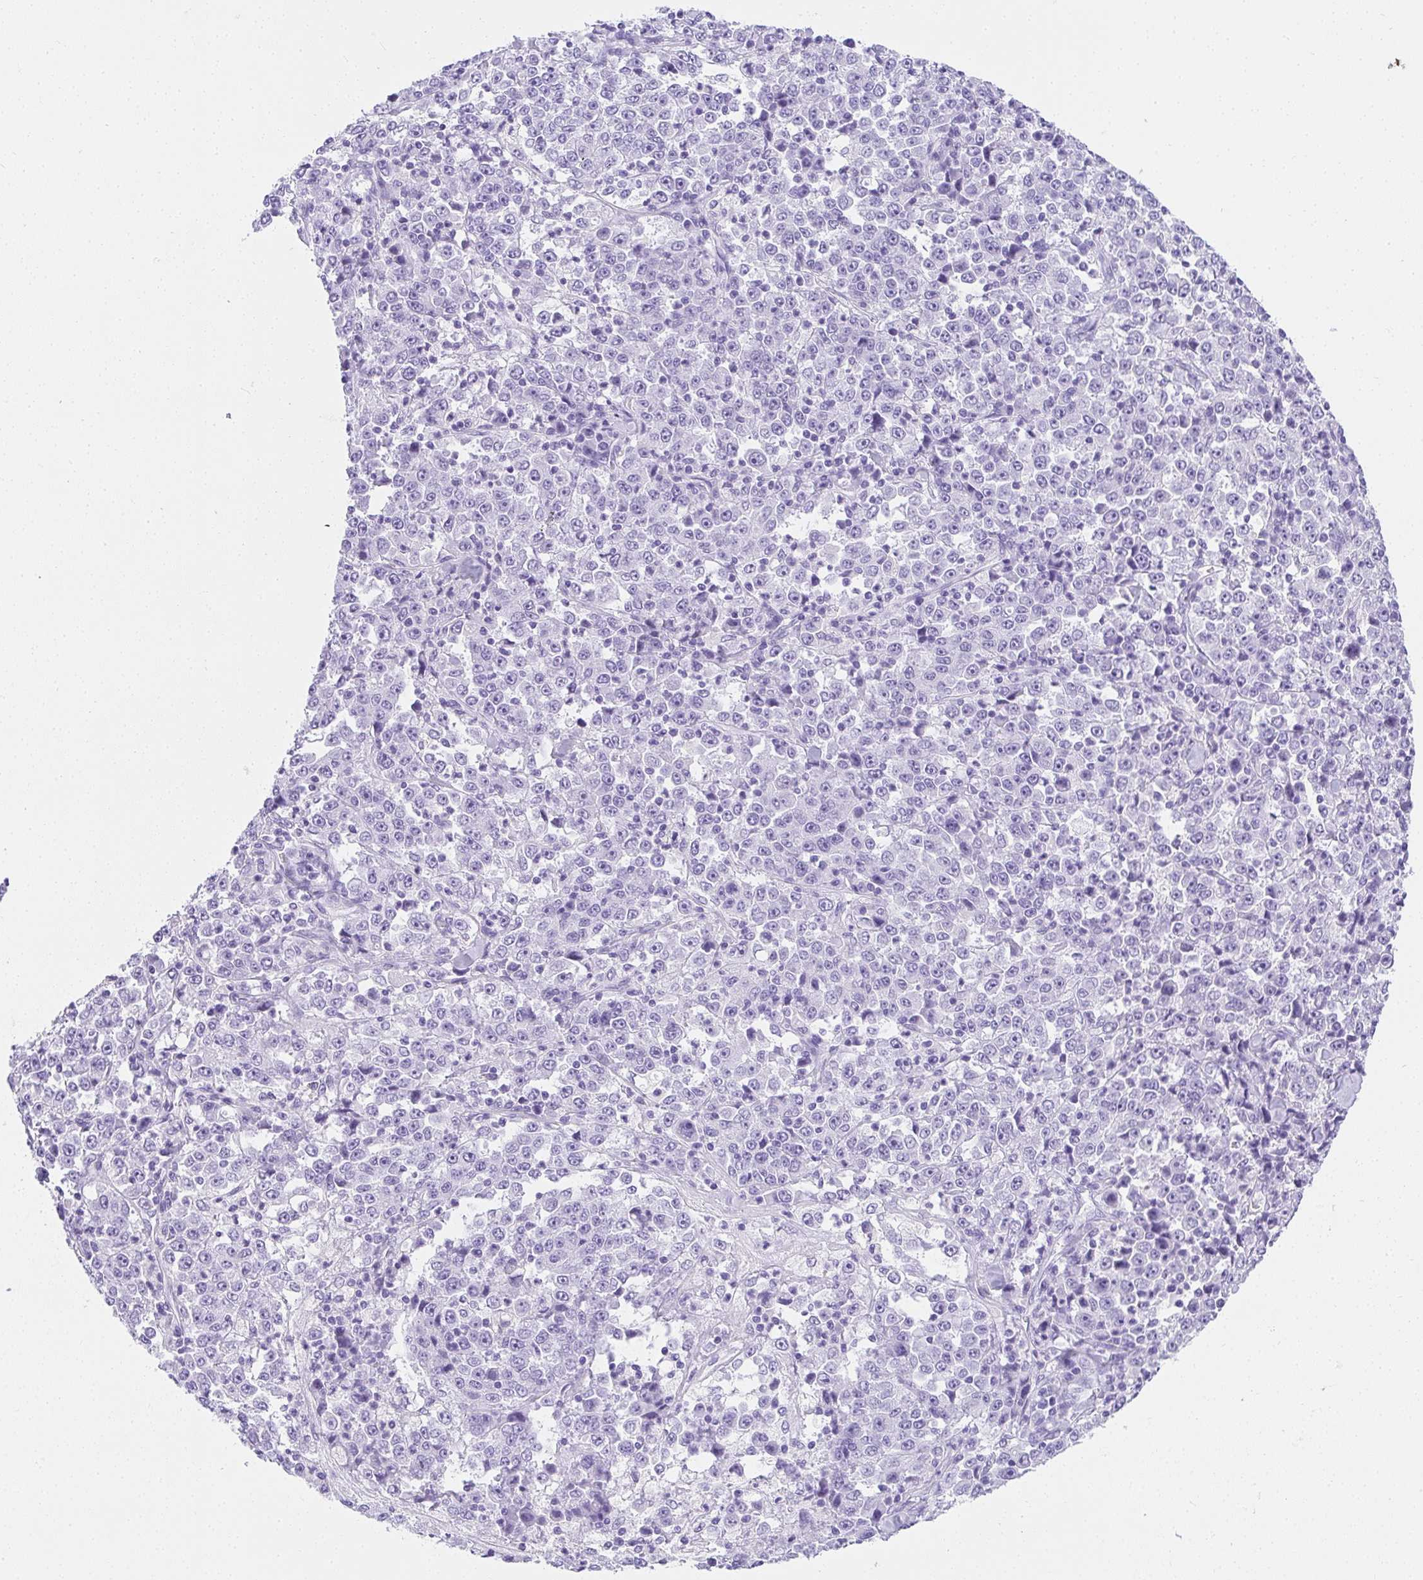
{"staining": {"intensity": "negative", "quantity": "none", "location": "none"}, "tissue": "stomach cancer", "cell_type": "Tumor cells", "image_type": "cancer", "snomed": [{"axis": "morphology", "description": "Normal tissue, NOS"}, {"axis": "morphology", "description": "Adenocarcinoma, NOS"}, {"axis": "topography", "description": "Stomach, upper"}, {"axis": "topography", "description": "Stomach"}], "caption": "High power microscopy image of an immunohistochemistry (IHC) histopathology image of stomach adenocarcinoma, revealing no significant expression in tumor cells. The staining was performed using DAB to visualize the protein expression in brown, while the nuclei were stained in blue with hematoxylin (Magnification: 20x).", "gene": "AVIL", "patient": {"sex": "male", "age": 59}}